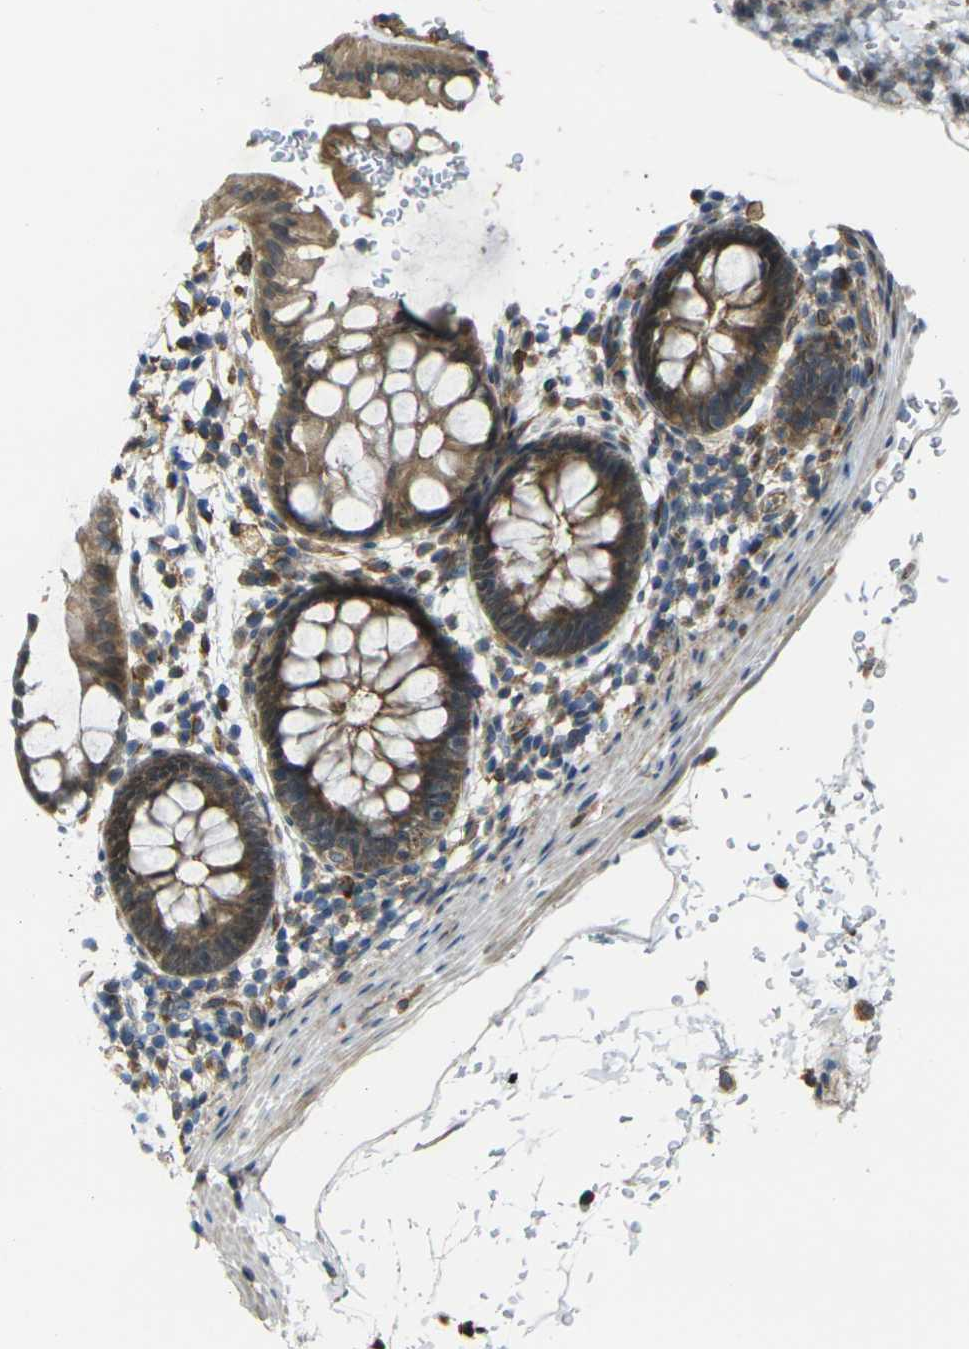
{"staining": {"intensity": "moderate", "quantity": ">75%", "location": "cytoplasmic/membranous"}, "tissue": "rectum", "cell_type": "Glandular cells", "image_type": "normal", "snomed": [{"axis": "morphology", "description": "Normal tissue, NOS"}, {"axis": "topography", "description": "Rectum"}], "caption": "DAB (3,3'-diaminobenzidine) immunohistochemical staining of benign human rectum displays moderate cytoplasmic/membranous protein expression in approximately >75% of glandular cells.", "gene": "FZD1", "patient": {"sex": "female", "age": 24}}